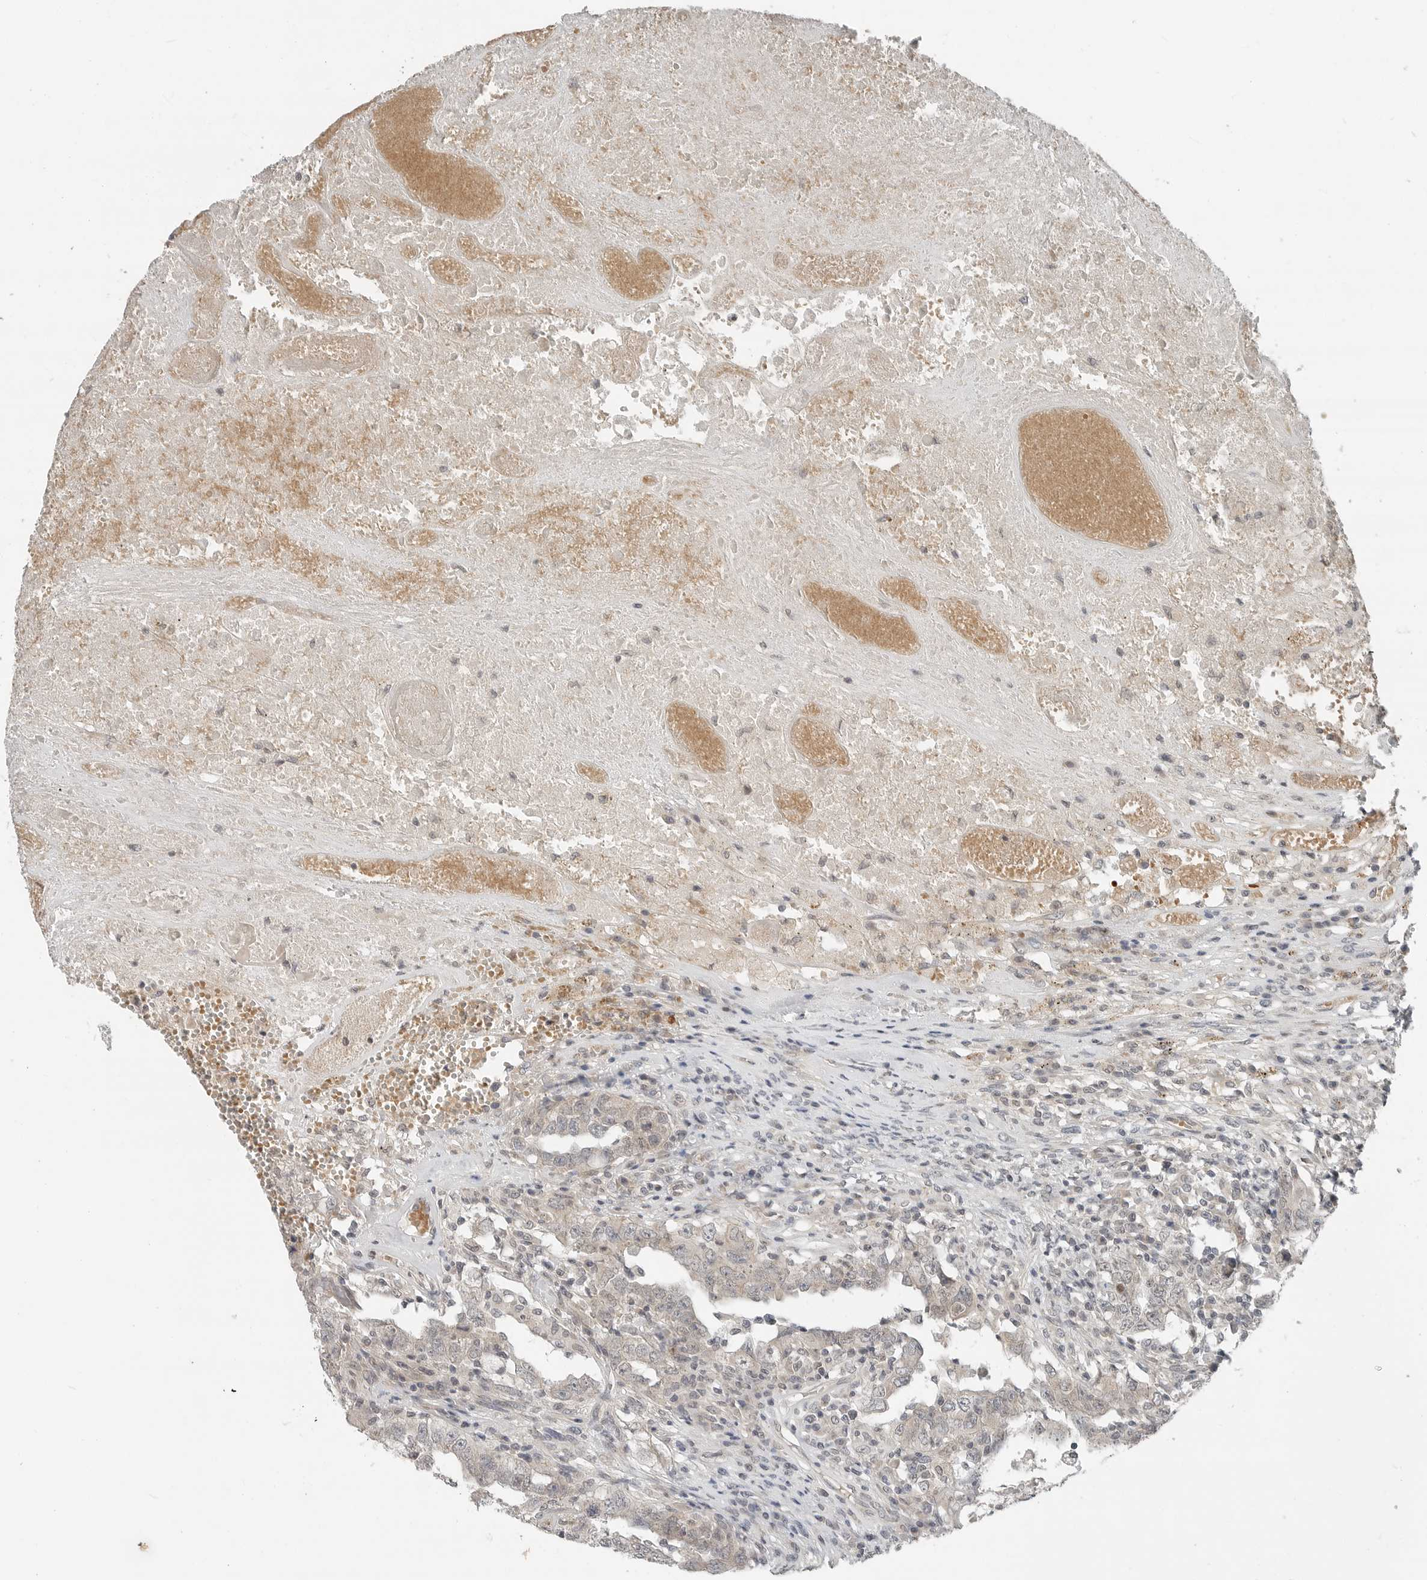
{"staining": {"intensity": "negative", "quantity": "none", "location": "none"}, "tissue": "testis cancer", "cell_type": "Tumor cells", "image_type": "cancer", "snomed": [{"axis": "morphology", "description": "Carcinoma, Embryonal, NOS"}, {"axis": "topography", "description": "Testis"}], "caption": "Tumor cells show no significant staining in testis embryonal carcinoma.", "gene": "FCRLB", "patient": {"sex": "male", "age": 26}}